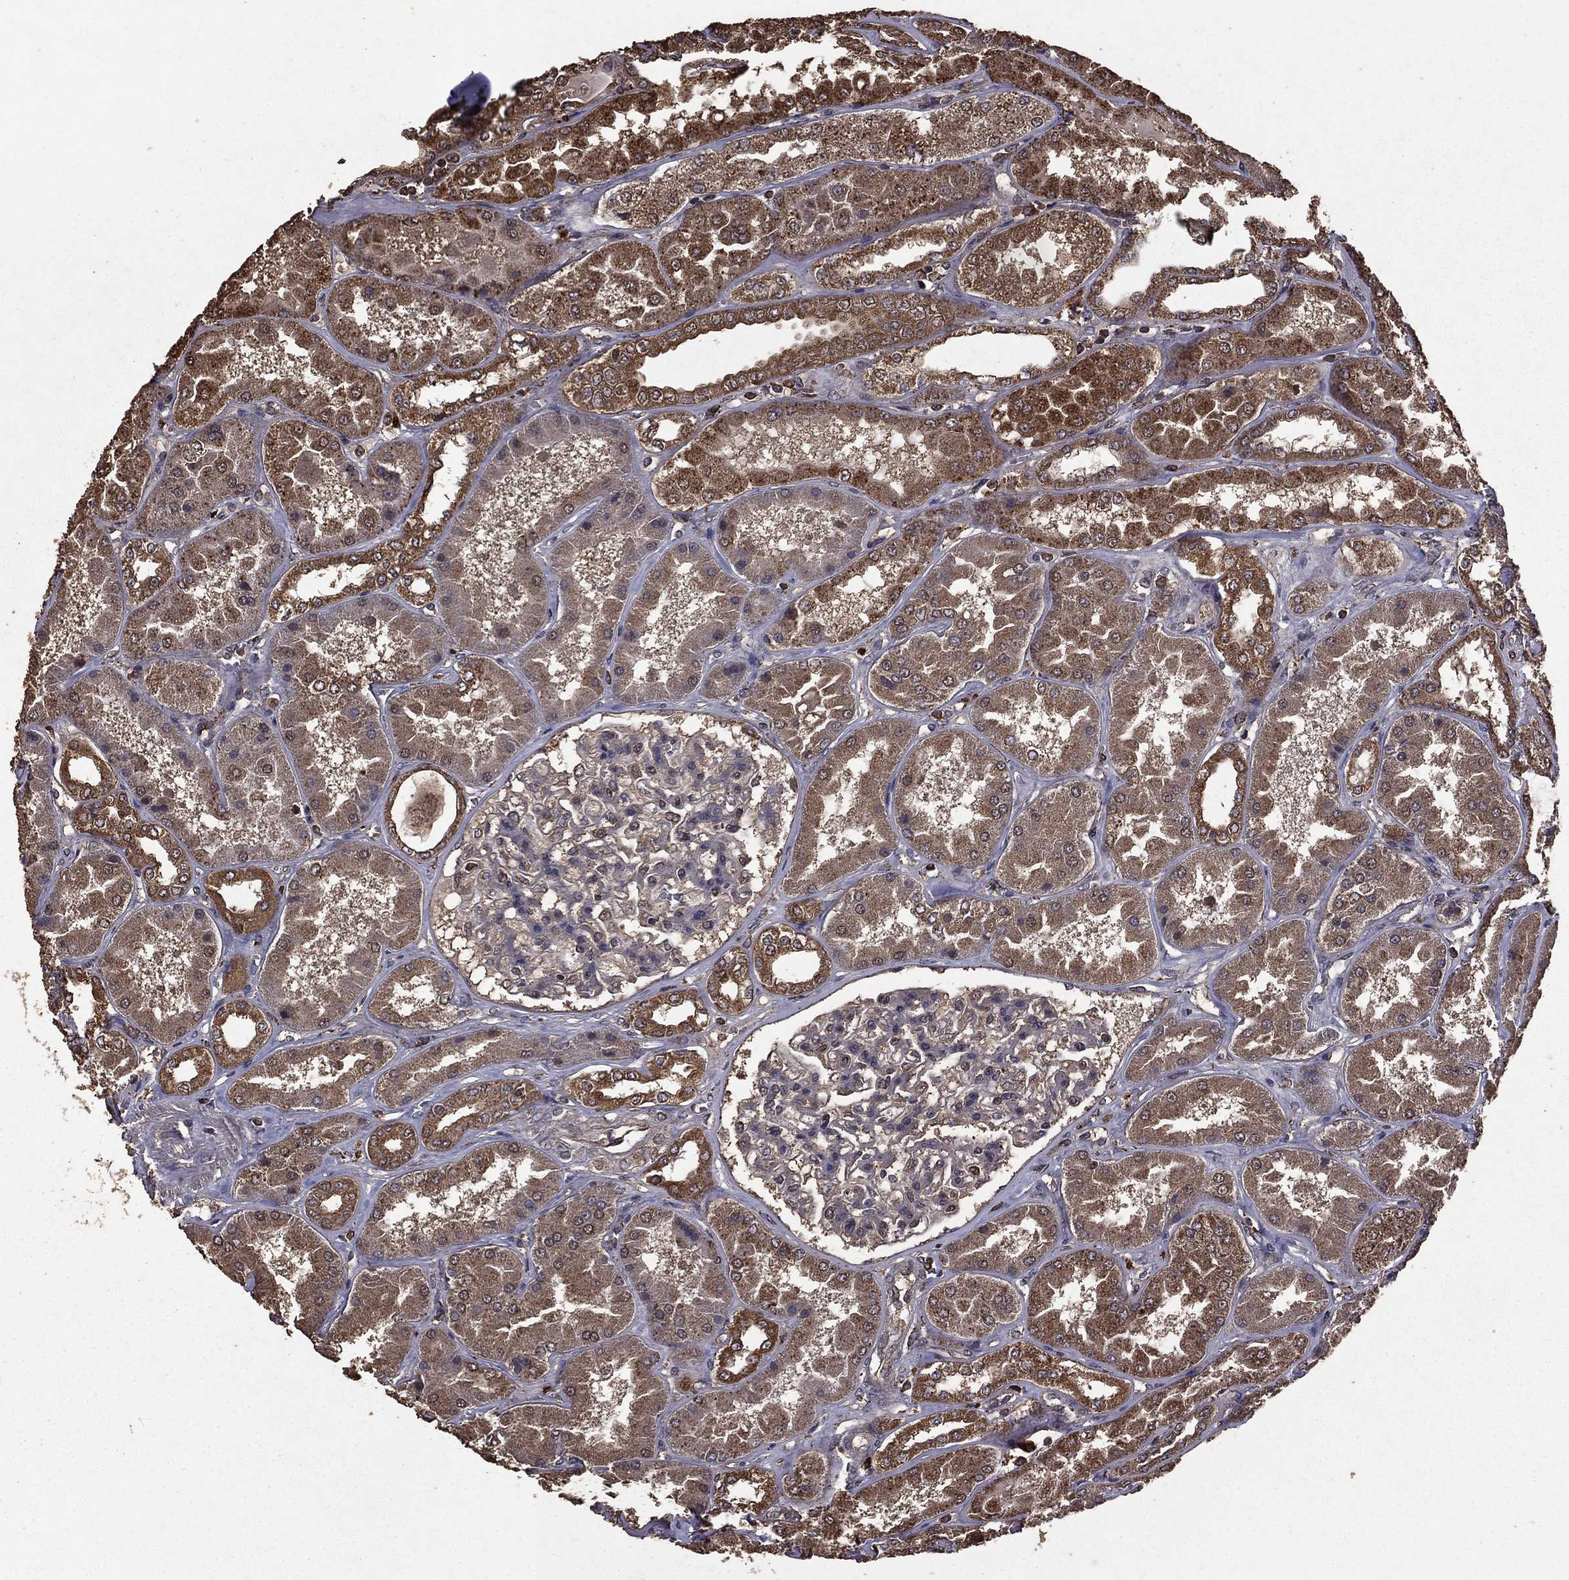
{"staining": {"intensity": "negative", "quantity": "none", "location": "none"}, "tissue": "kidney", "cell_type": "Cells in glomeruli", "image_type": "normal", "snomed": [{"axis": "morphology", "description": "Normal tissue, NOS"}, {"axis": "topography", "description": "Kidney"}], "caption": "High magnification brightfield microscopy of normal kidney stained with DAB (brown) and counterstained with hematoxylin (blue): cells in glomeruli show no significant positivity. Nuclei are stained in blue.", "gene": "BIRC6", "patient": {"sex": "female", "age": 56}}